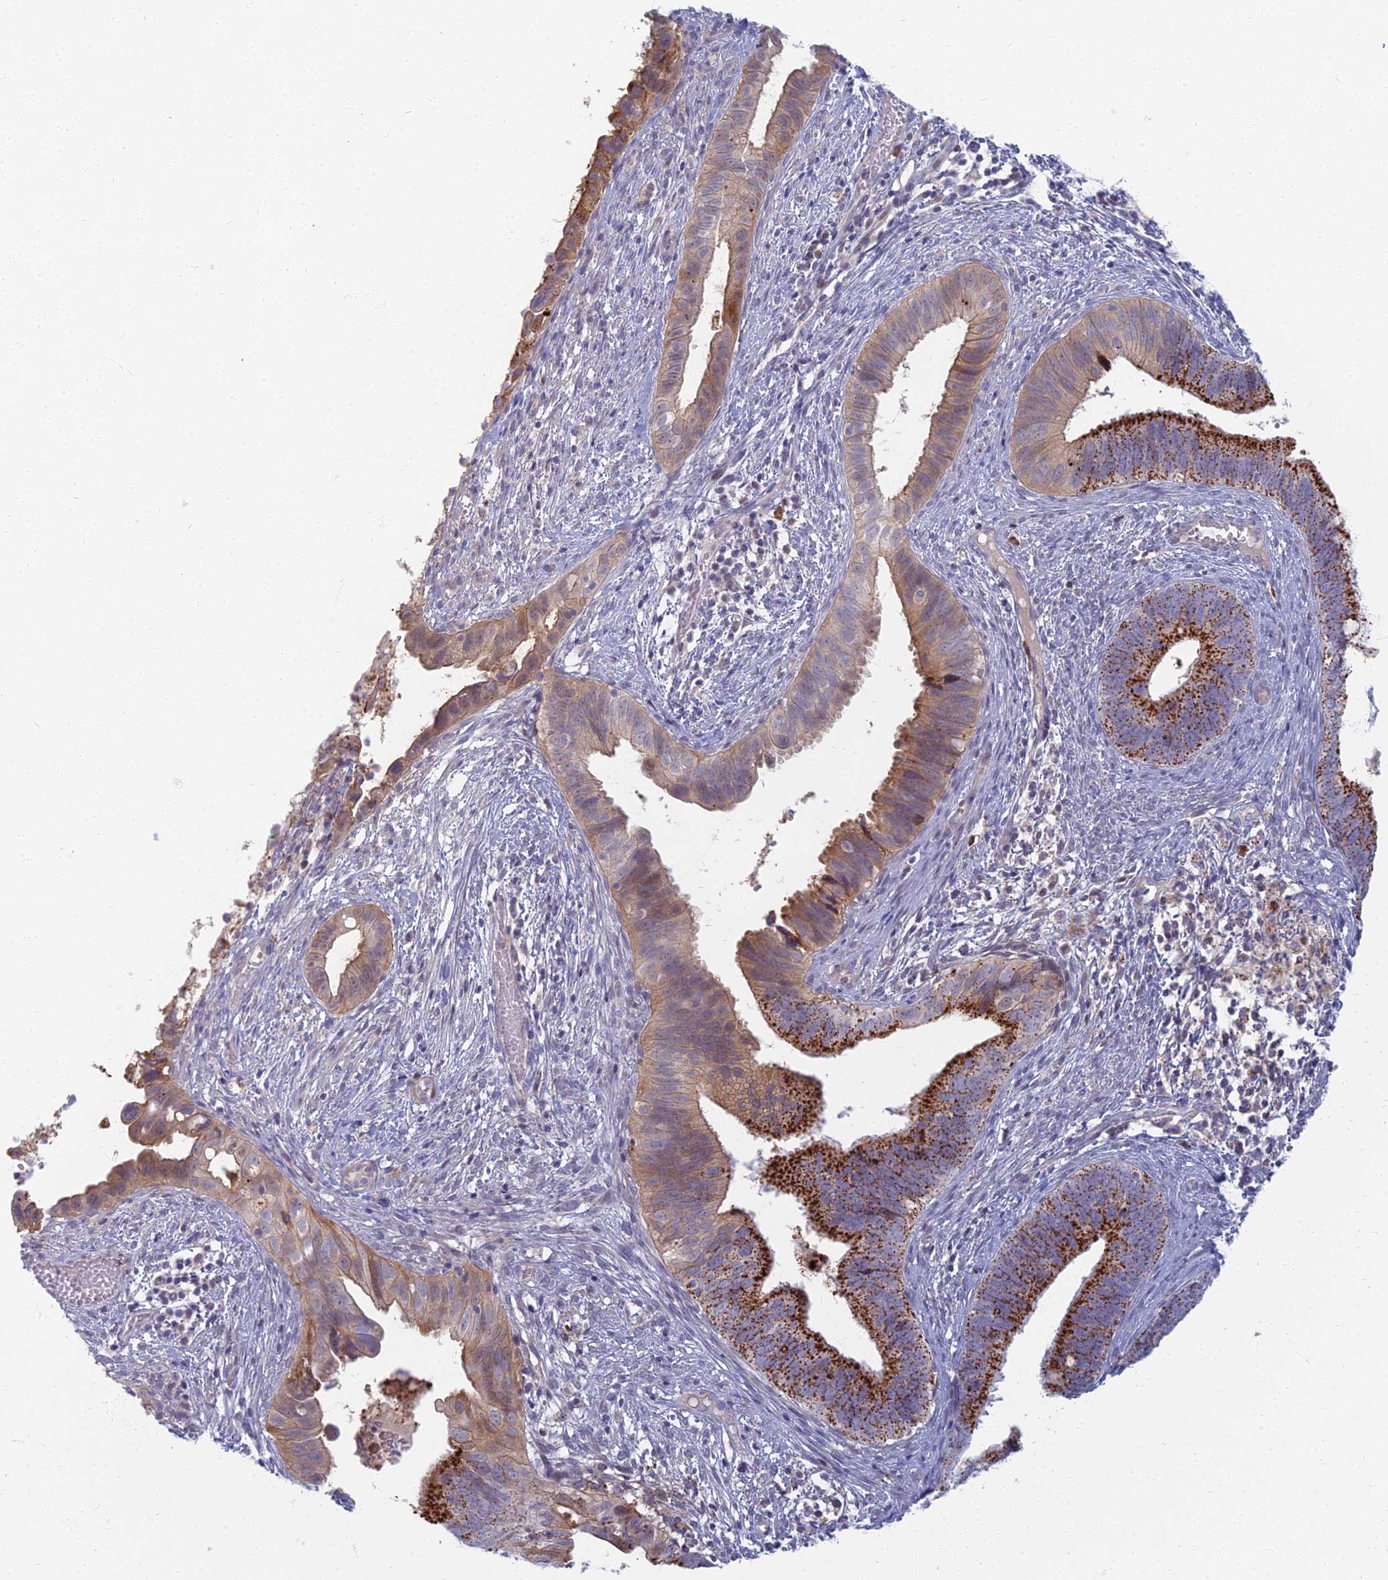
{"staining": {"intensity": "strong", "quantity": "25%-75%", "location": "cytoplasmic/membranous"}, "tissue": "cervical cancer", "cell_type": "Tumor cells", "image_type": "cancer", "snomed": [{"axis": "morphology", "description": "Adenocarcinoma, NOS"}, {"axis": "topography", "description": "Cervix"}], "caption": "An IHC photomicrograph of tumor tissue is shown. Protein staining in brown highlights strong cytoplasmic/membranous positivity in cervical cancer (adenocarcinoma) within tumor cells. The staining is performed using DAB (3,3'-diaminobenzidine) brown chromogen to label protein expression. The nuclei are counter-stained blue using hematoxylin.", "gene": "CHMP4B", "patient": {"sex": "female", "age": 42}}